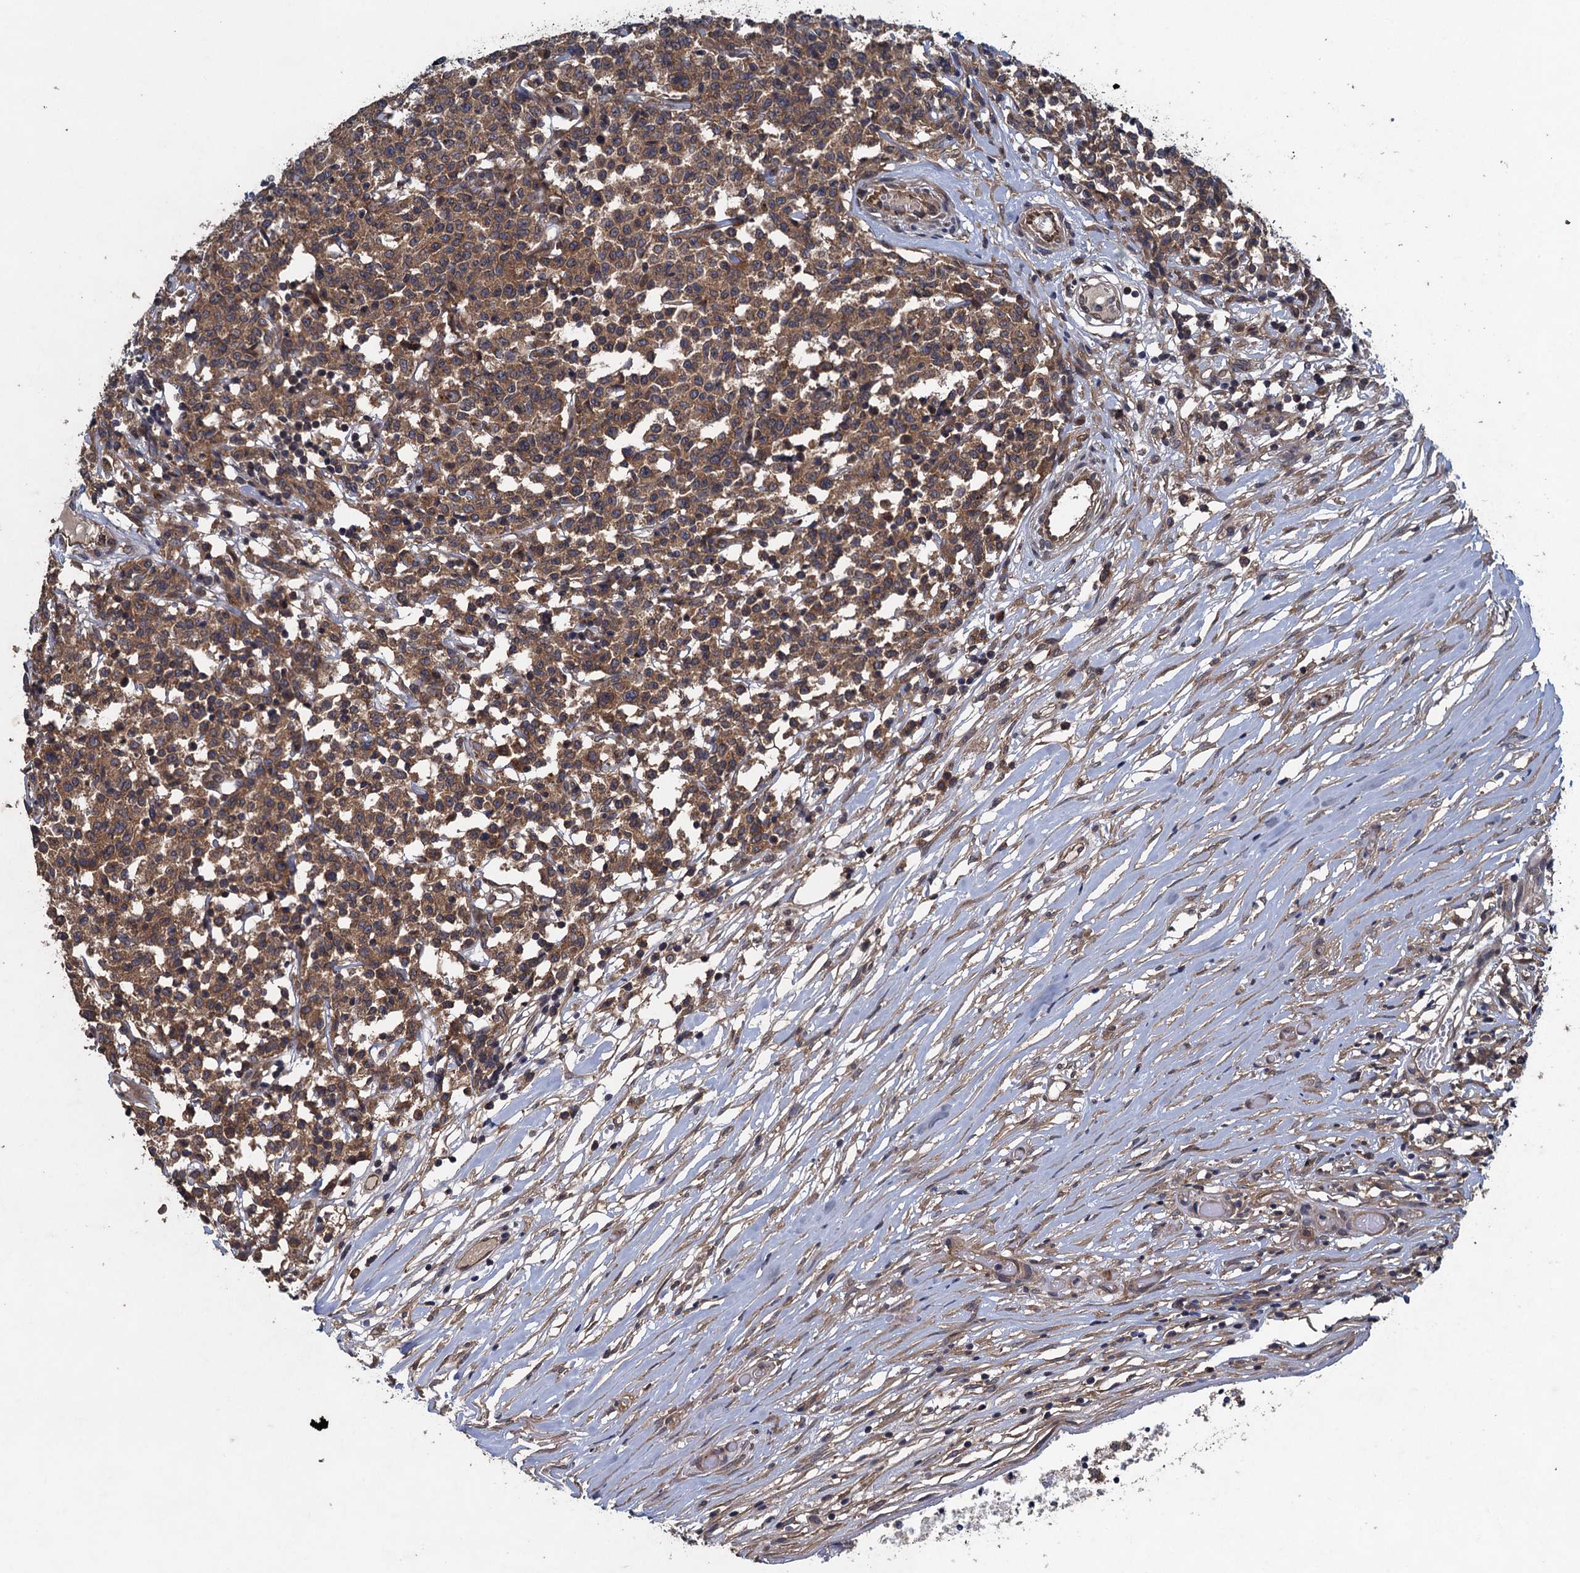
{"staining": {"intensity": "moderate", "quantity": ">75%", "location": "cytoplasmic/membranous"}, "tissue": "lymphoma", "cell_type": "Tumor cells", "image_type": "cancer", "snomed": [{"axis": "morphology", "description": "Malignant lymphoma, non-Hodgkin's type, Low grade"}, {"axis": "topography", "description": "Small intestine"}], "caption": "Immunohistochemical staining of lymphoma exhibits medium levels of moderate cytoplasmic/membranous protein staining in approximately >75% of tumor cells.", "gene": "CNTN5", "patient": {"sex": "female", "age": 59}}